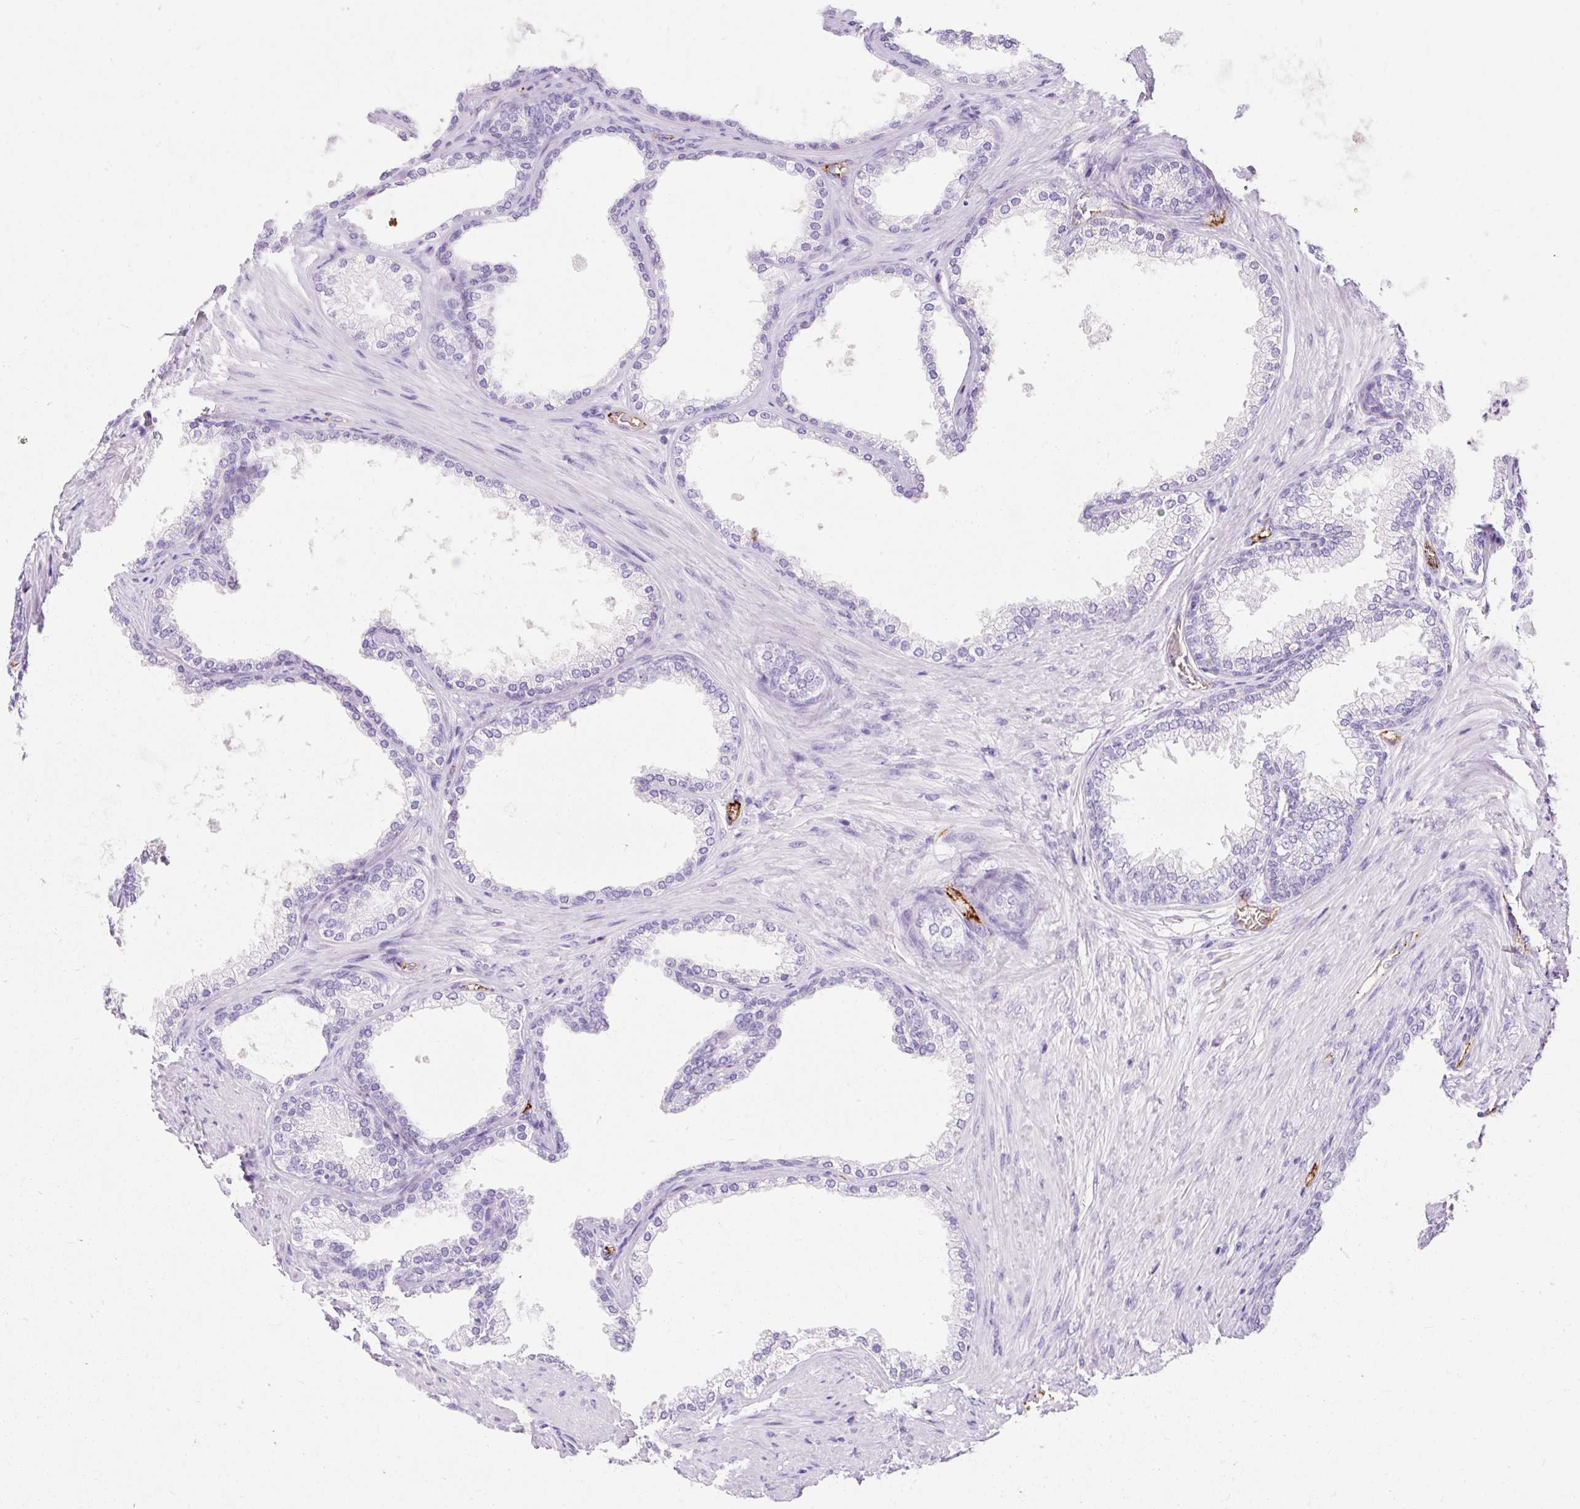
{"staining": {"intensity": "negative", "quantity": "none", "location": "none"}, "tissue": "prostate", "cell_type": "Glandular cells", "image_type": "normal", "snomed": [{"axis": "morphology", "description": "Normal tissue, NOS"}, {"axis": "topography", "description": "Prostate"}], "caption": "Immunohistochemistry photomicrograph of normal prostate: human prostate stained with DAB reveals no significant protein expression in glandular cells.", "gene": "APOC2", "patient": {"sex": "male", "age": 76}}